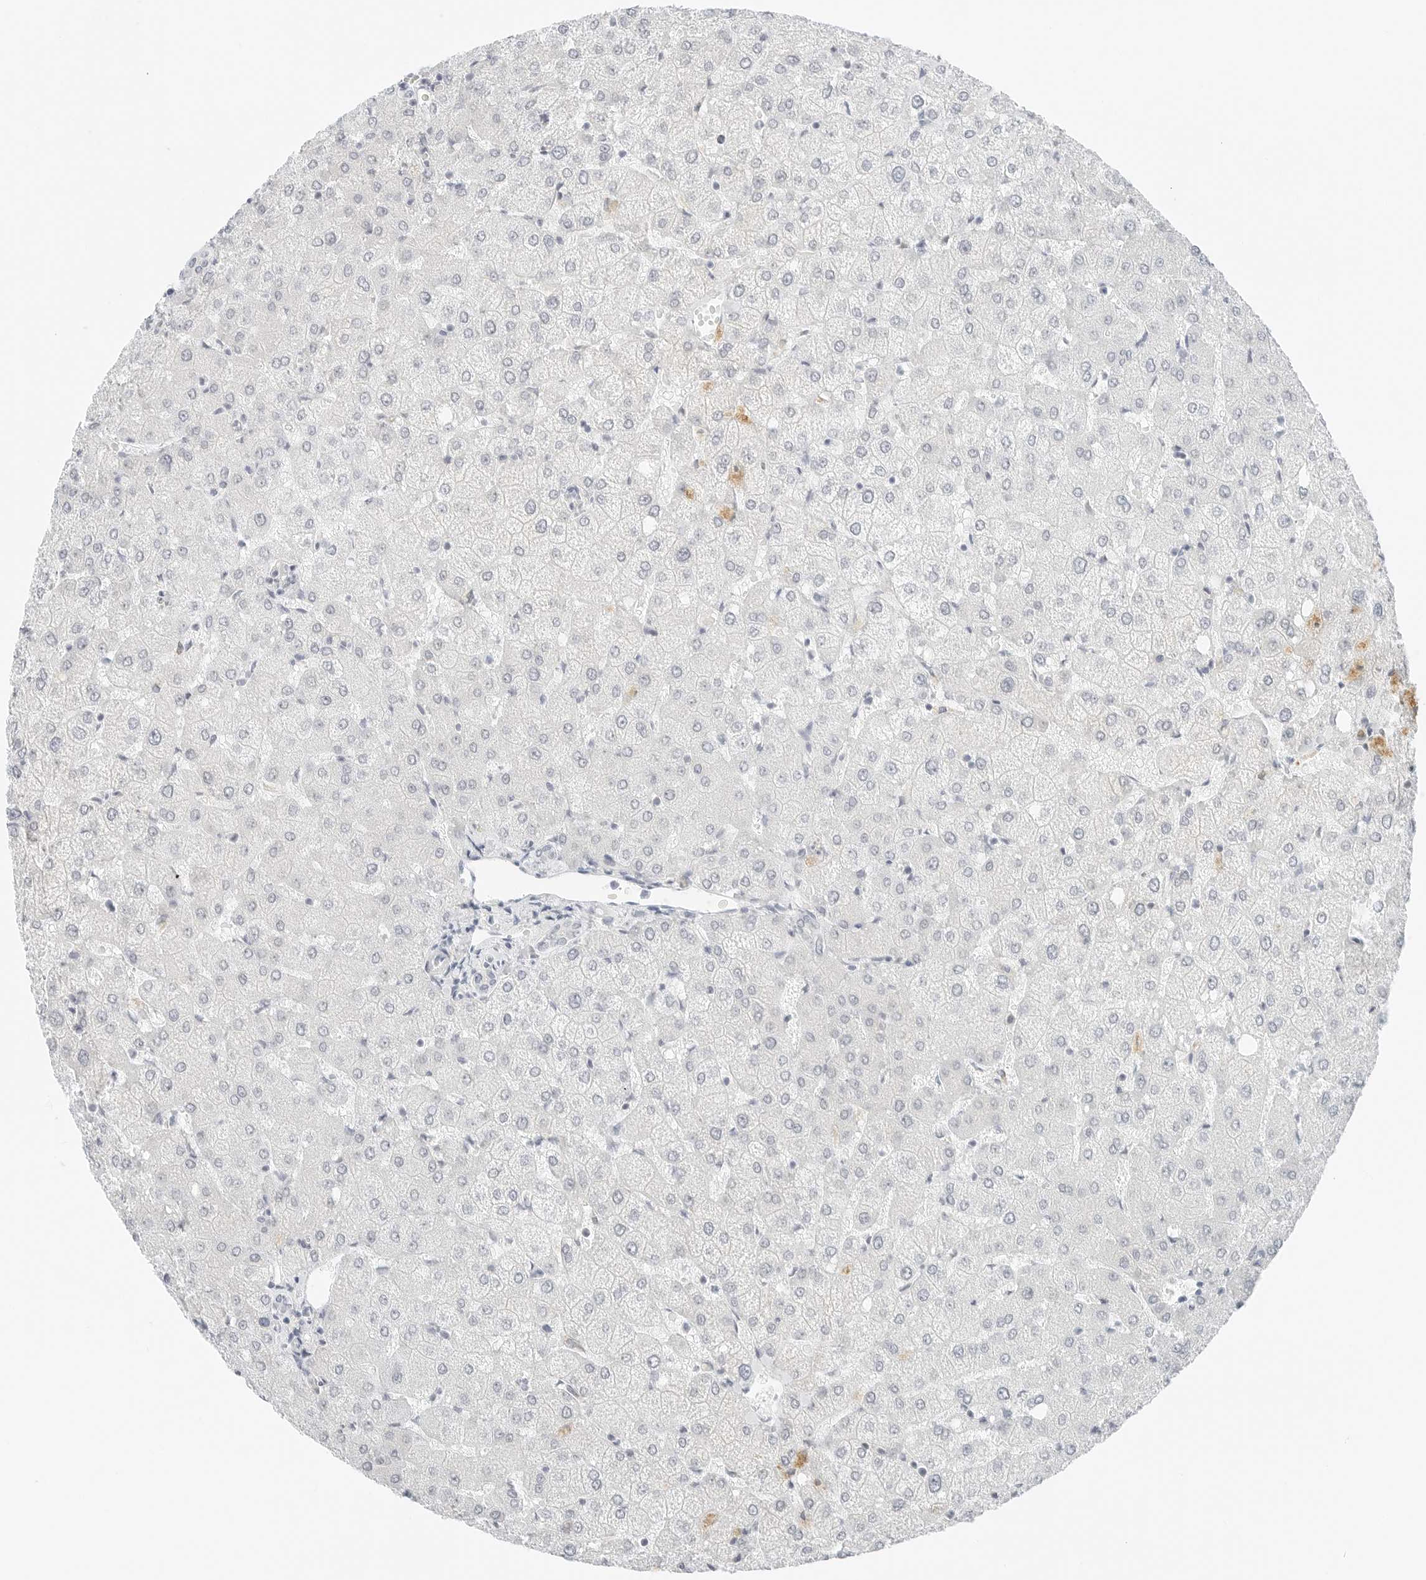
{"staining": {"intensity": "negative", "quantity": "none", "location": "none"}, "tissue": "liver", "cell_type": "Cholangiocytes", "image_type": "normal", "snomed": [{"axis": "morphology", "description": "Normal tissue, NOS"}, {"axis": "topography", "description": "Liver"}], "caption": "Liver was stained to show a protein in brown. There is no significant staining in cholangiocytes. Brightfield microscopy of immunohistochemistry stained with DAB (brown) and hematoxylin (blue), captured at high magnification.", "gene": "CCSAP", "patient": {"sex": "female", "age": 54}}